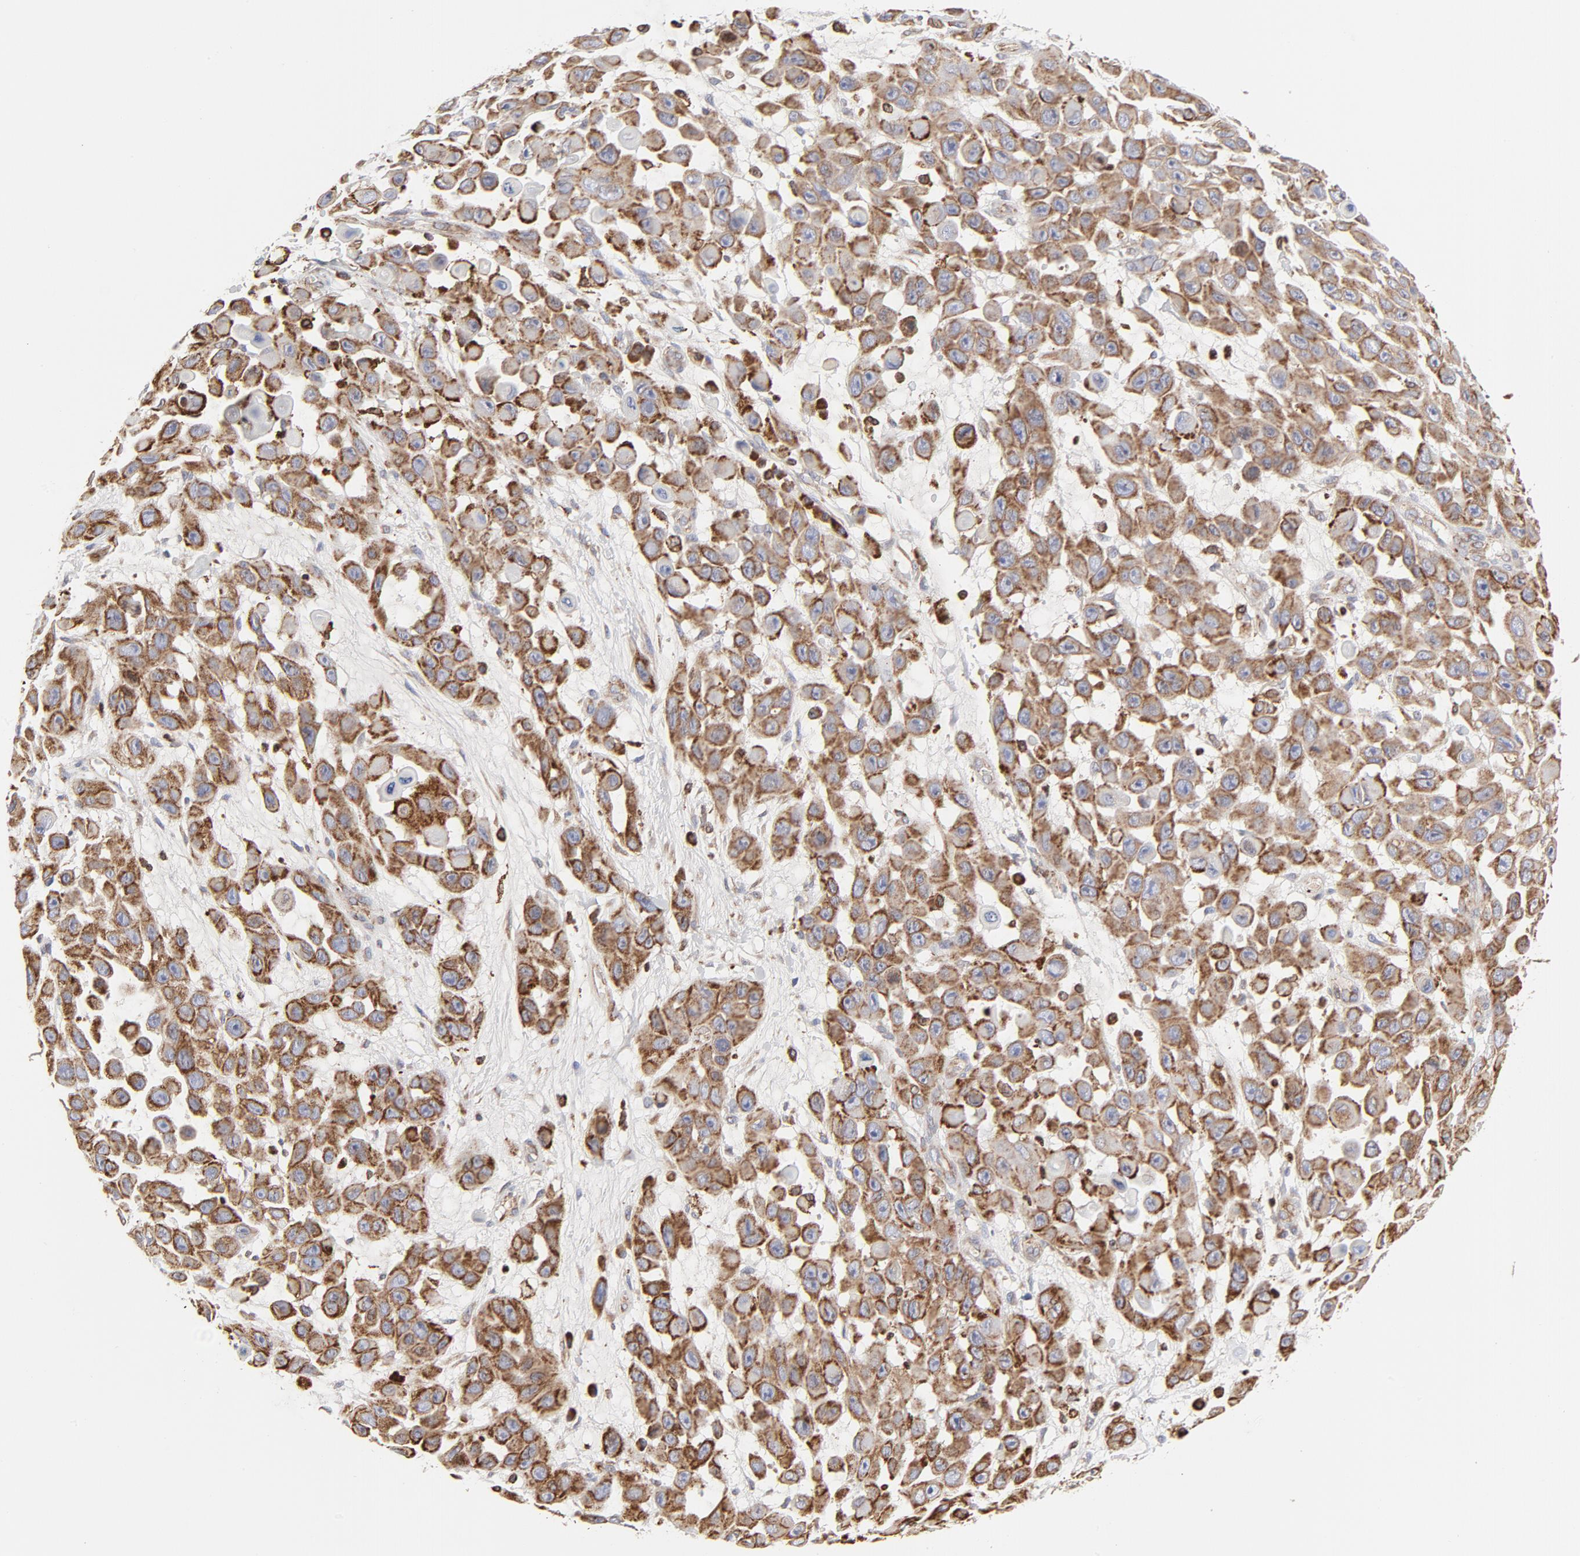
{"staining": {"intensity": "strong", "quantity": ">75%", "location": "cytoplasmic/membranous"}, "tissue": "skin cancer", "cell_type": "Tumor cells", "image_type": "cancer", "snomed": [{"axis": "morphology", "description": "Squamous cell carcinoma, NOS"}, {"axis": "topography", "description": "Skin"}], "caption": "A brown stain shows strong cytoplasmic/membranous staining of a protein in human squamous cell carcinoma (skin) tumor cells.", "gene": "CANX", "patient": {"sex": "male", "age": 81}}